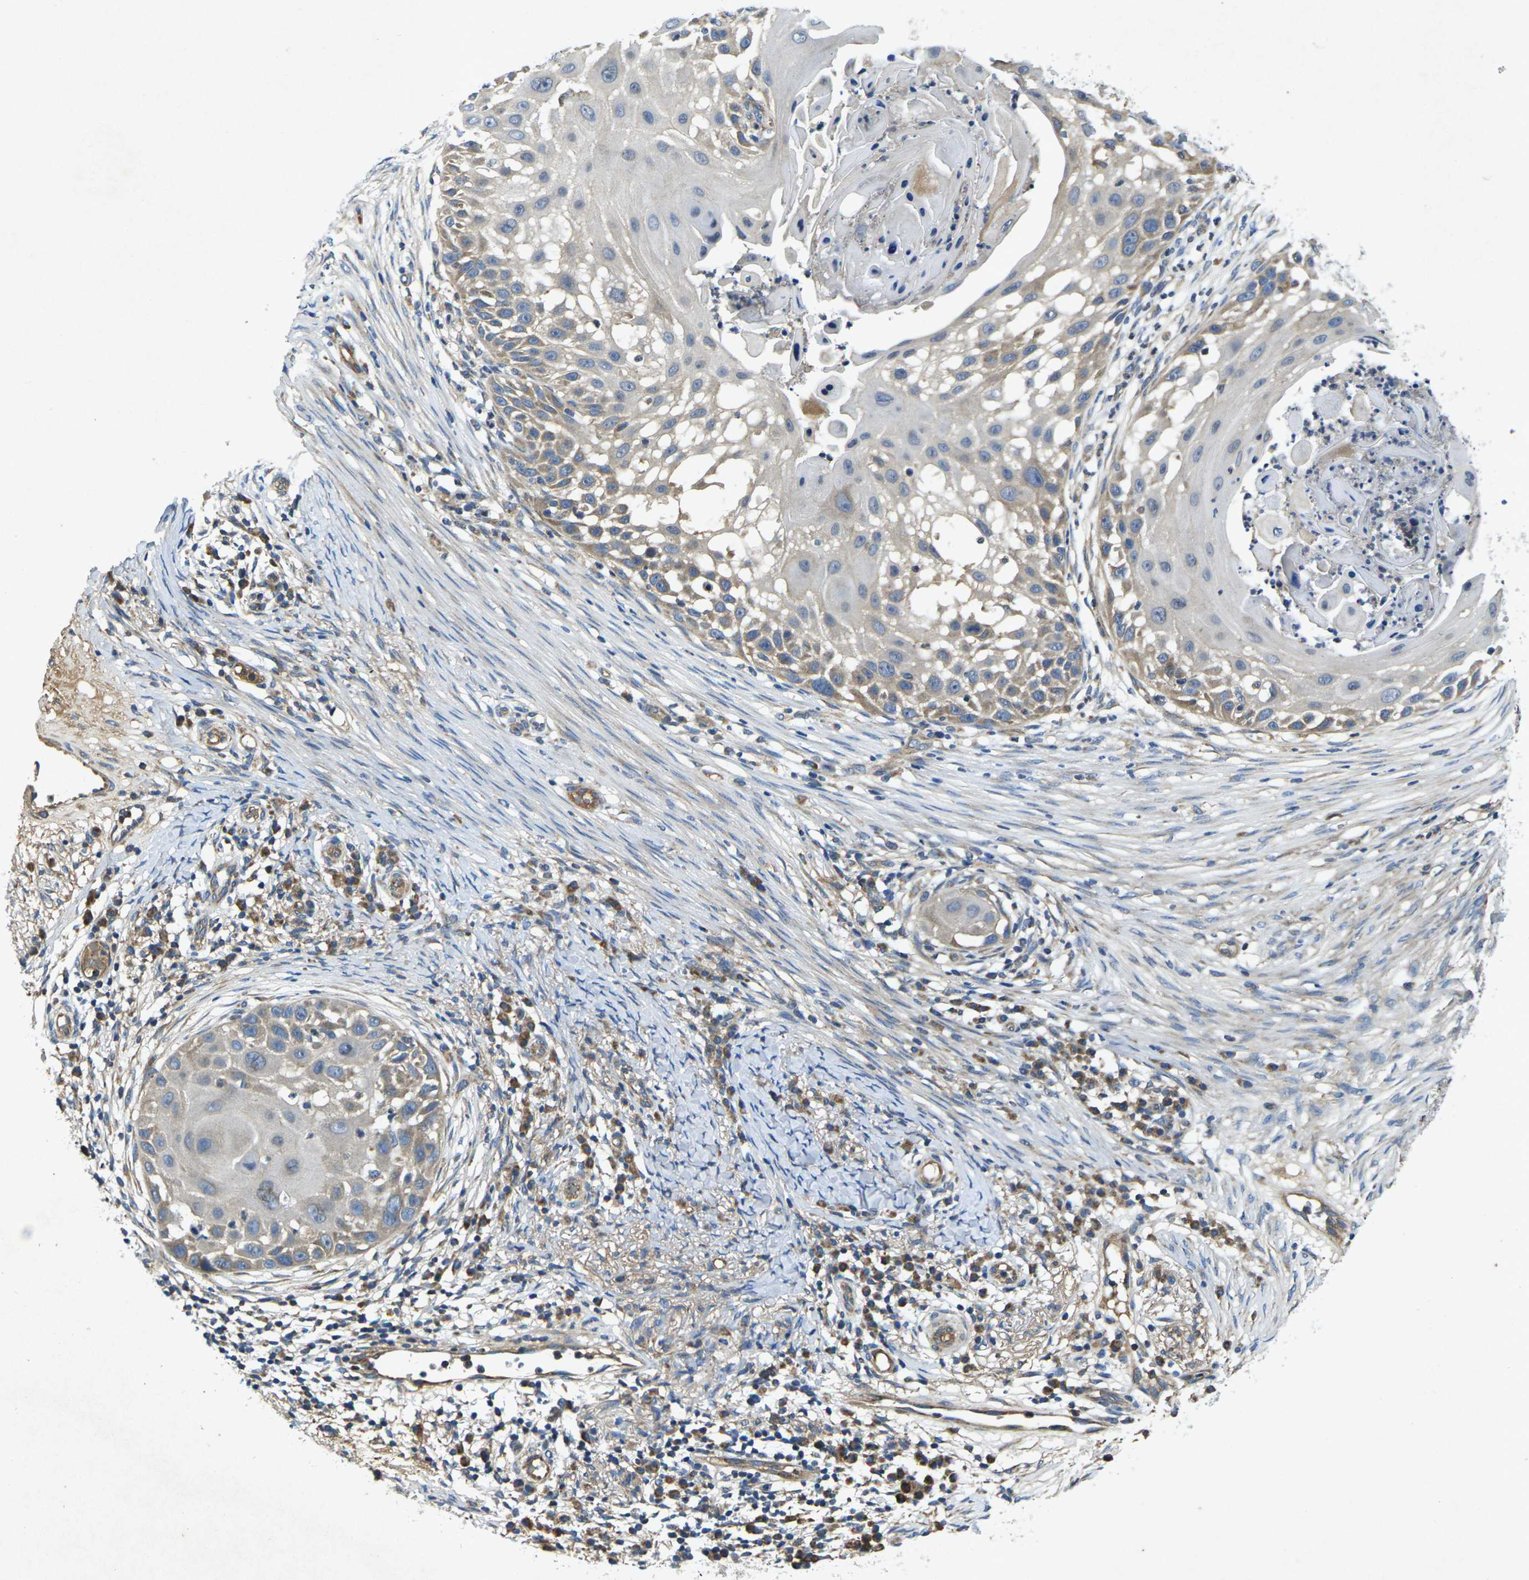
{"staining": {"intensity": "weak", "quantity": "<25%", "location": "cytoplasmic/membranous"}, "tissue": "skin cancer", "cell_type": "Tumor cells", "image_type": "cancer", "snomed": [{"axis": "morphology", "description": "Squamous cell carcinoma, NOS"}, {"axis": "topography", "description": "Skin"}], "caption": "A high-resolution image shows immunohistochemistry staining of skin cancer, which displays no significant expression in tumor cells.", "gene": "KIF1B", "patient": {"sex": "female", "age": 44}}